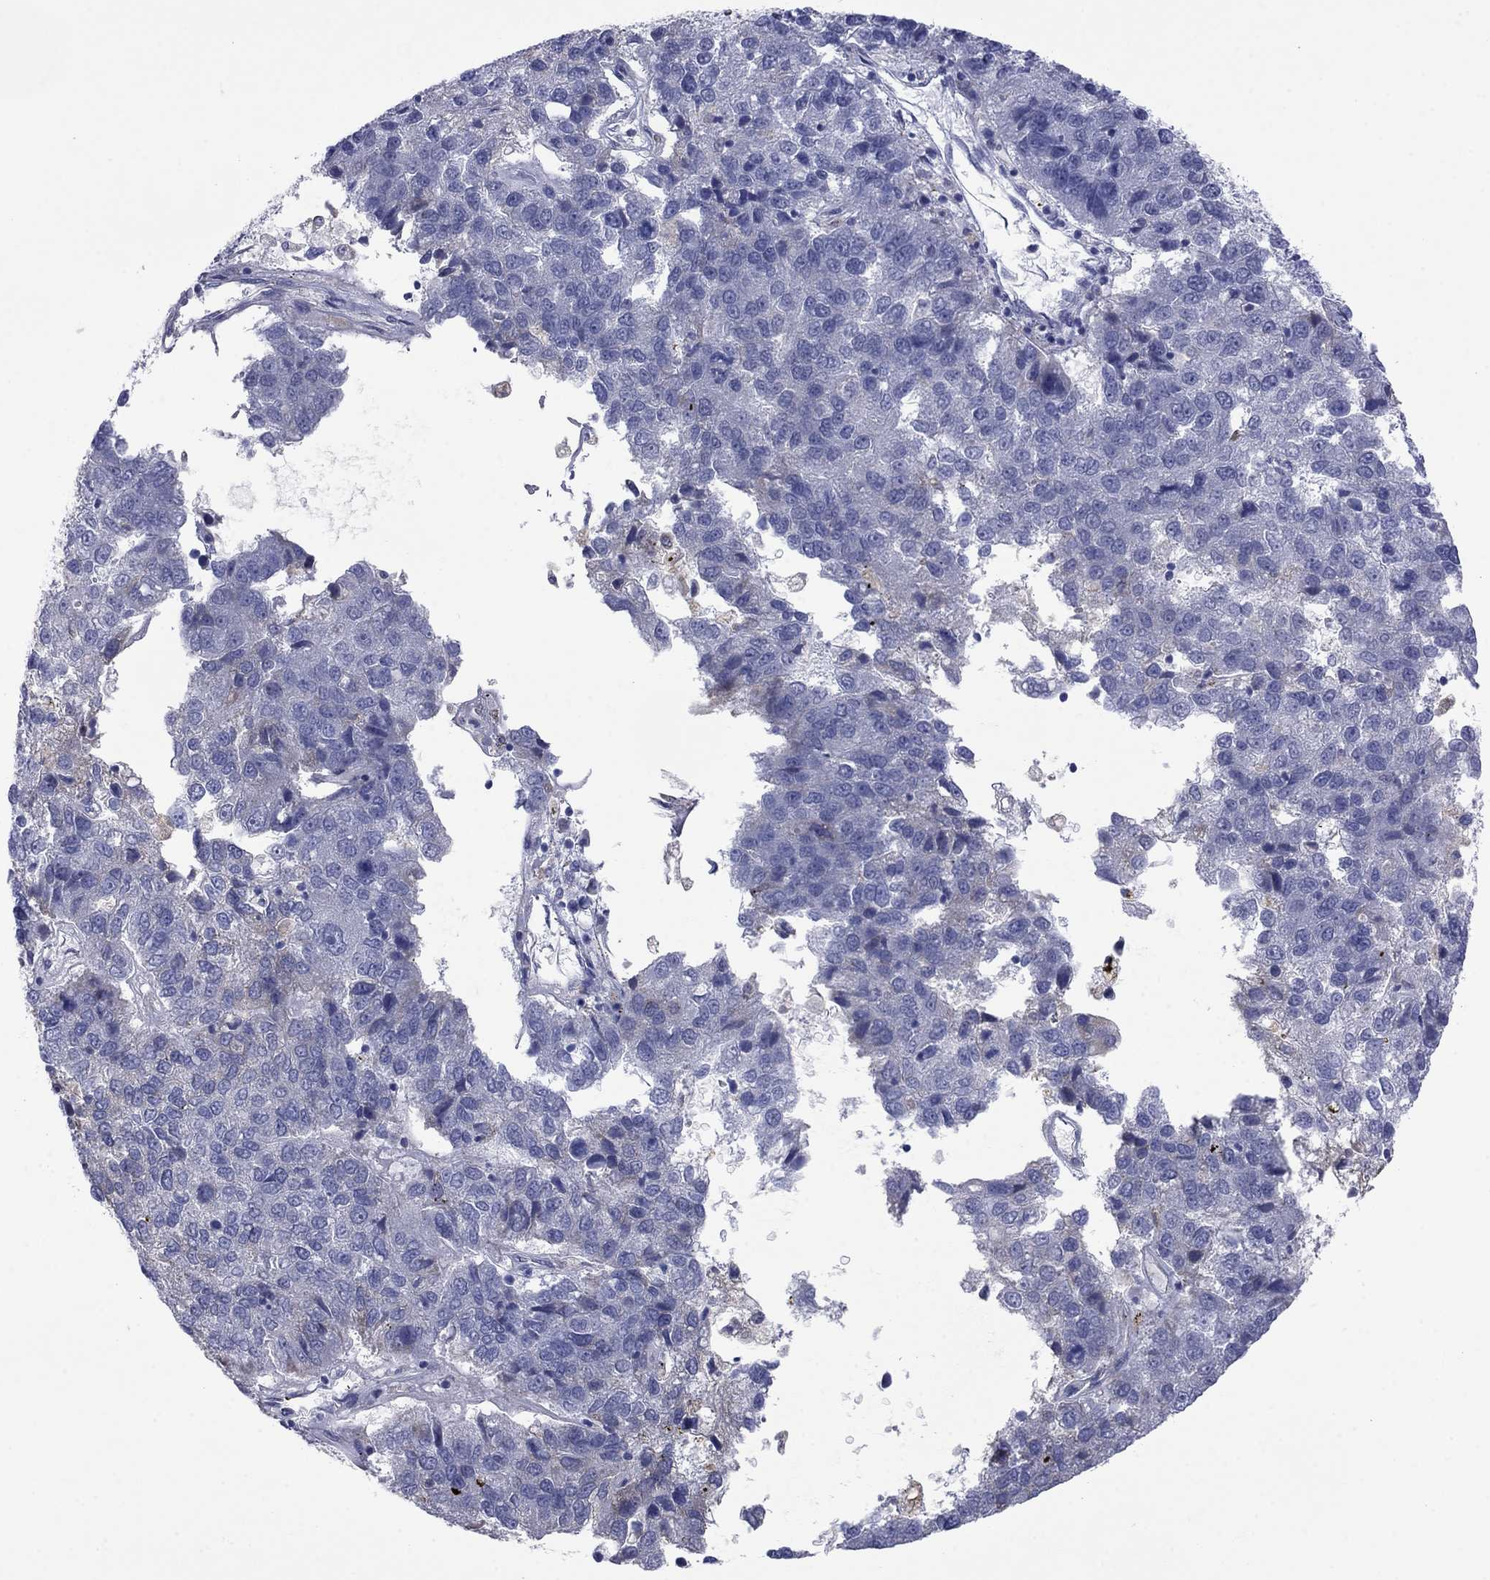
{"staining": {"intensity": "negative", "quantity": "none", "location": "none"}, "tissue": "pancreatic cancer", "cell_type": "Tumor cells", "image_type": "cancer", "snomed": [{"axis": "morphology", "description": "Adenocarcinoma, NOS"}, {"axis": "topography", "description": "Pancreas"}], "caption": "This is an immunohistochemistry image of pancreatic cancer. There is no staining in tumor cells.", "gene": "TMPRSS11A", "patient": {"sex": "female", "age": 61}}